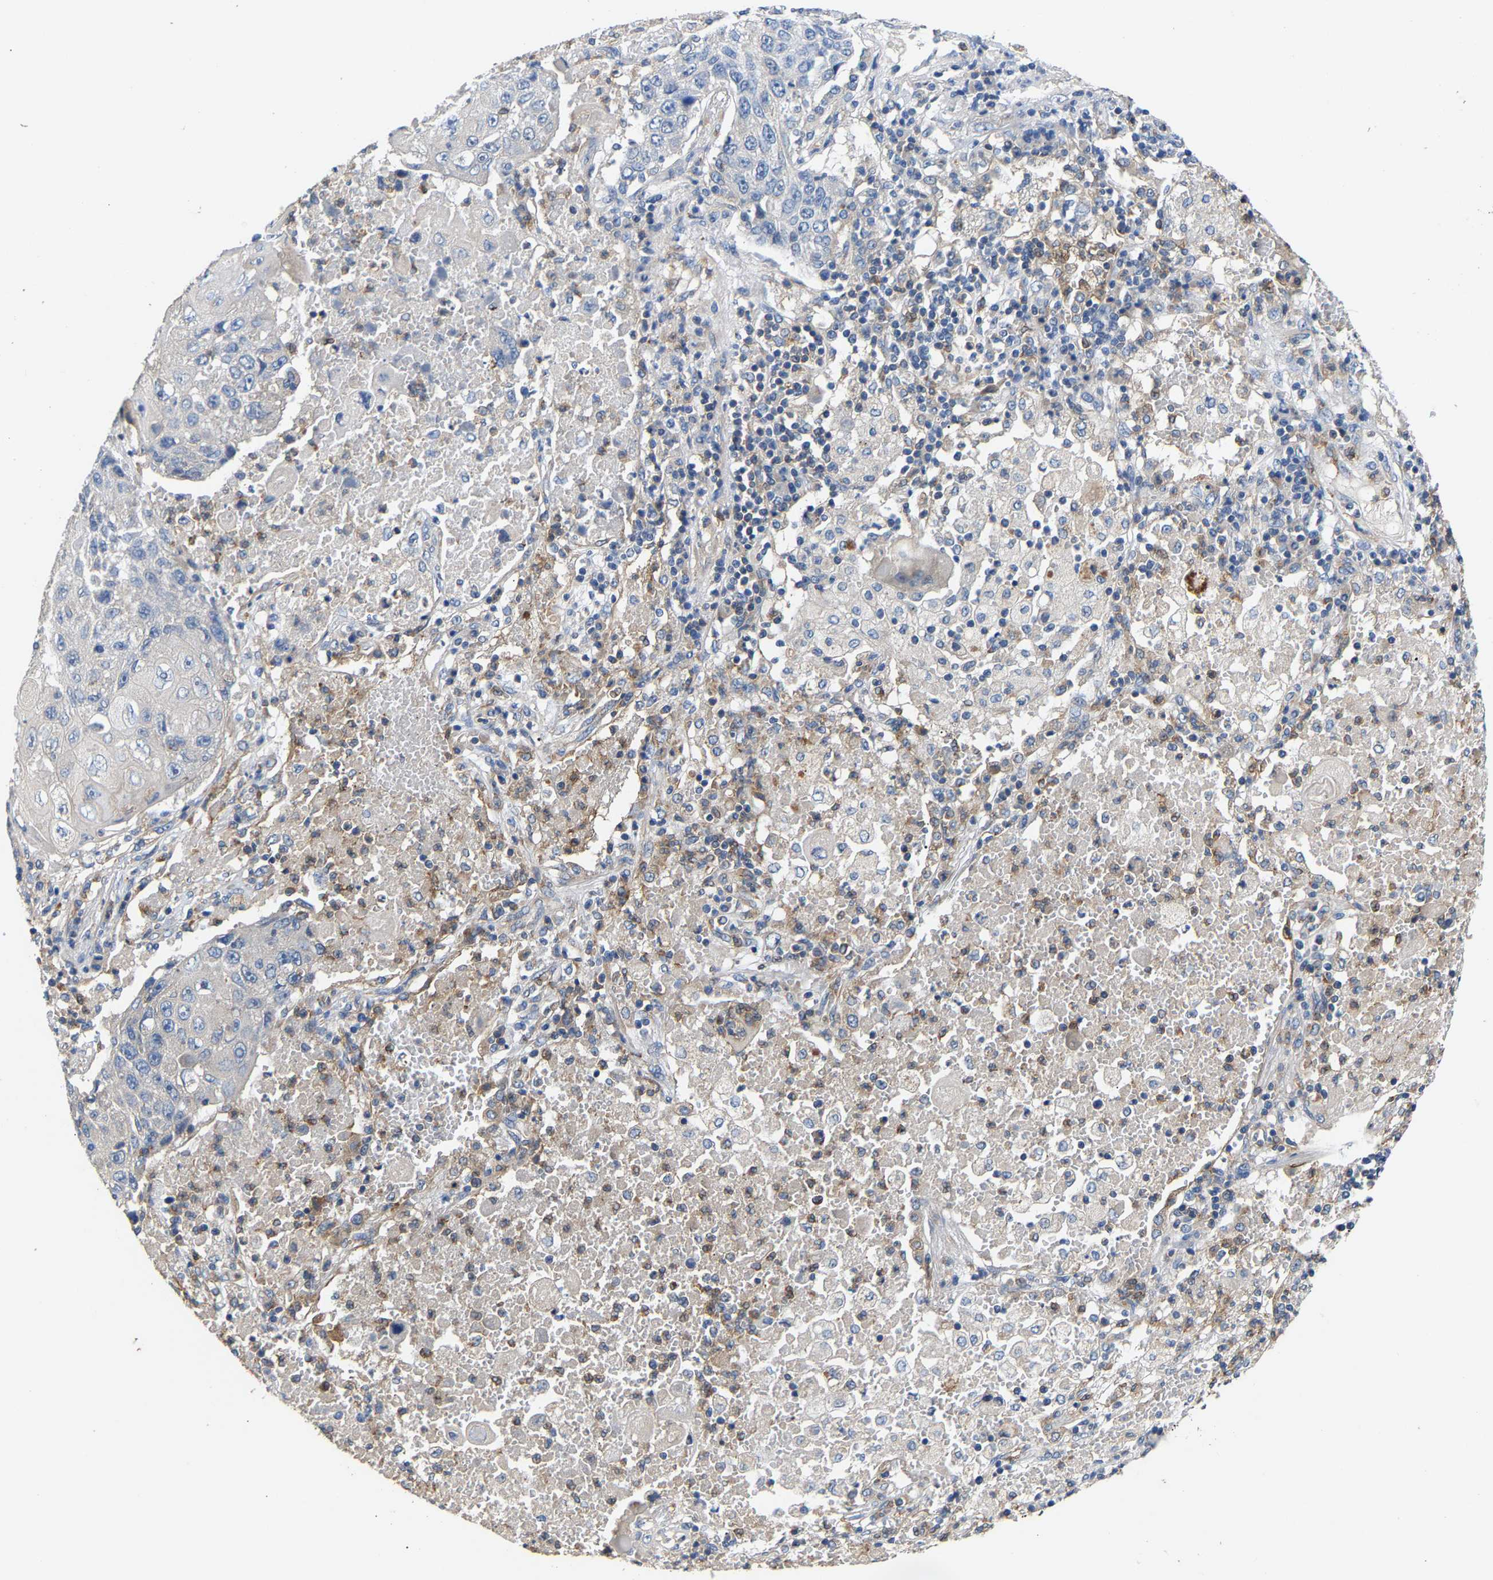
{"staining": {"intensity": "negative", "quantity": "none", "location": "none"}, "tissue": "lung cancer", "cell_type": "Tumor cells", "image_type": "cancer", "snomed": [{"axis": "morphology", "description": "Squamous cell carcinoma, NOS"}, {"axis": "topography", "description": "Lung"}], "caption": "Lung cancer stained for a protein using immunohistochemistry (IHC) shows no staining tumor cells.", "gene": "CCDC171", "patient": {"sex": "male", "age": 61}}